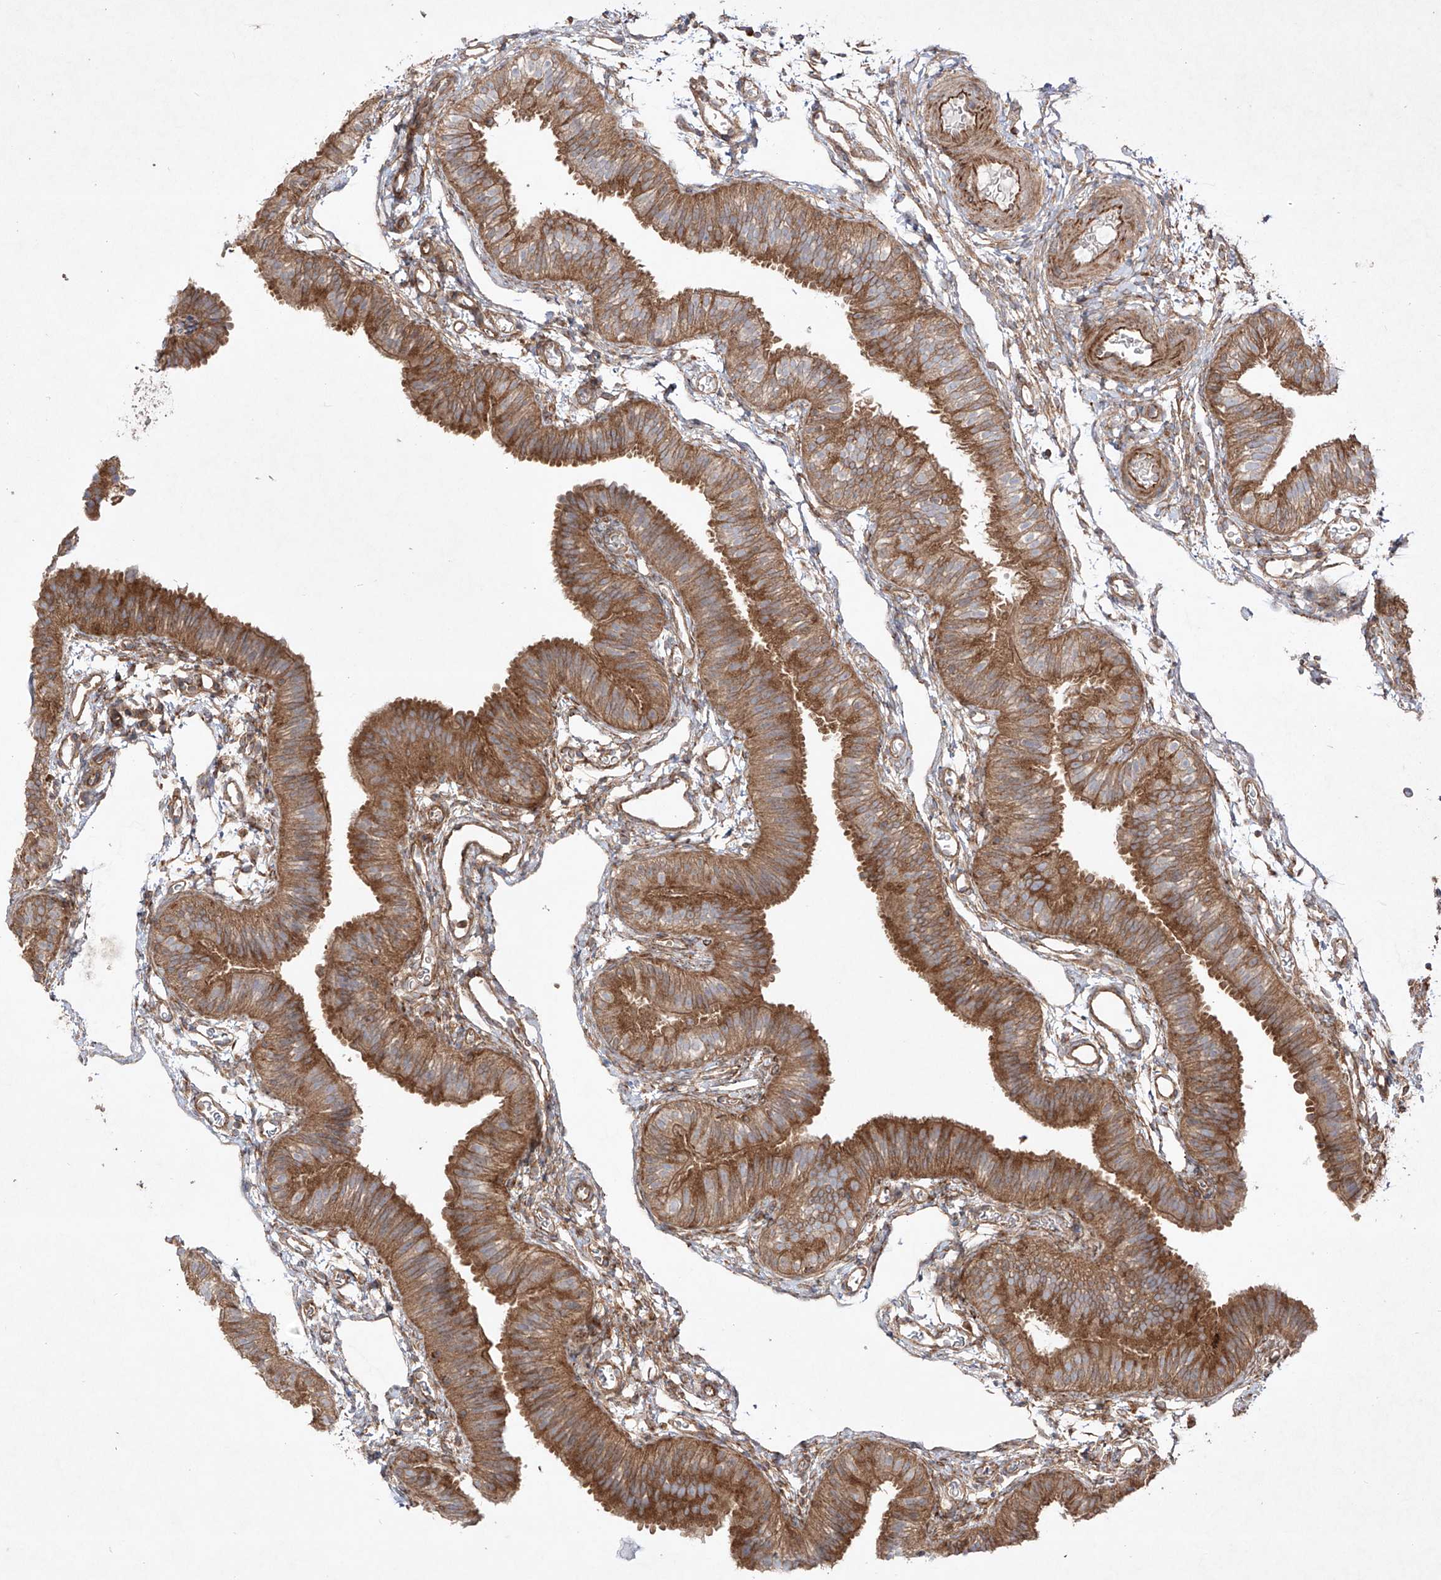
{"staining": {"intensity": "moderate", "quantity": ">75%", "location": "cytoplasmic/membranous"}, "tissue": "fallopian tube", "cell_type": "Glandular cells", "image_type": "normal", "snomed": [{"axis": "morphology", "description": "Normal tissue, NOS"}, {"axis": "topography", "description": "Fallopian tube"}], "caption": "The image exhibits immunohistochemical staining of benign fallopian tube. There is moderate cytoplasmic/membranous expression is identified in approximately >75% of glandular cells.", "gene": "YKT6", "patient": {"sex": "female", "age": 35}}